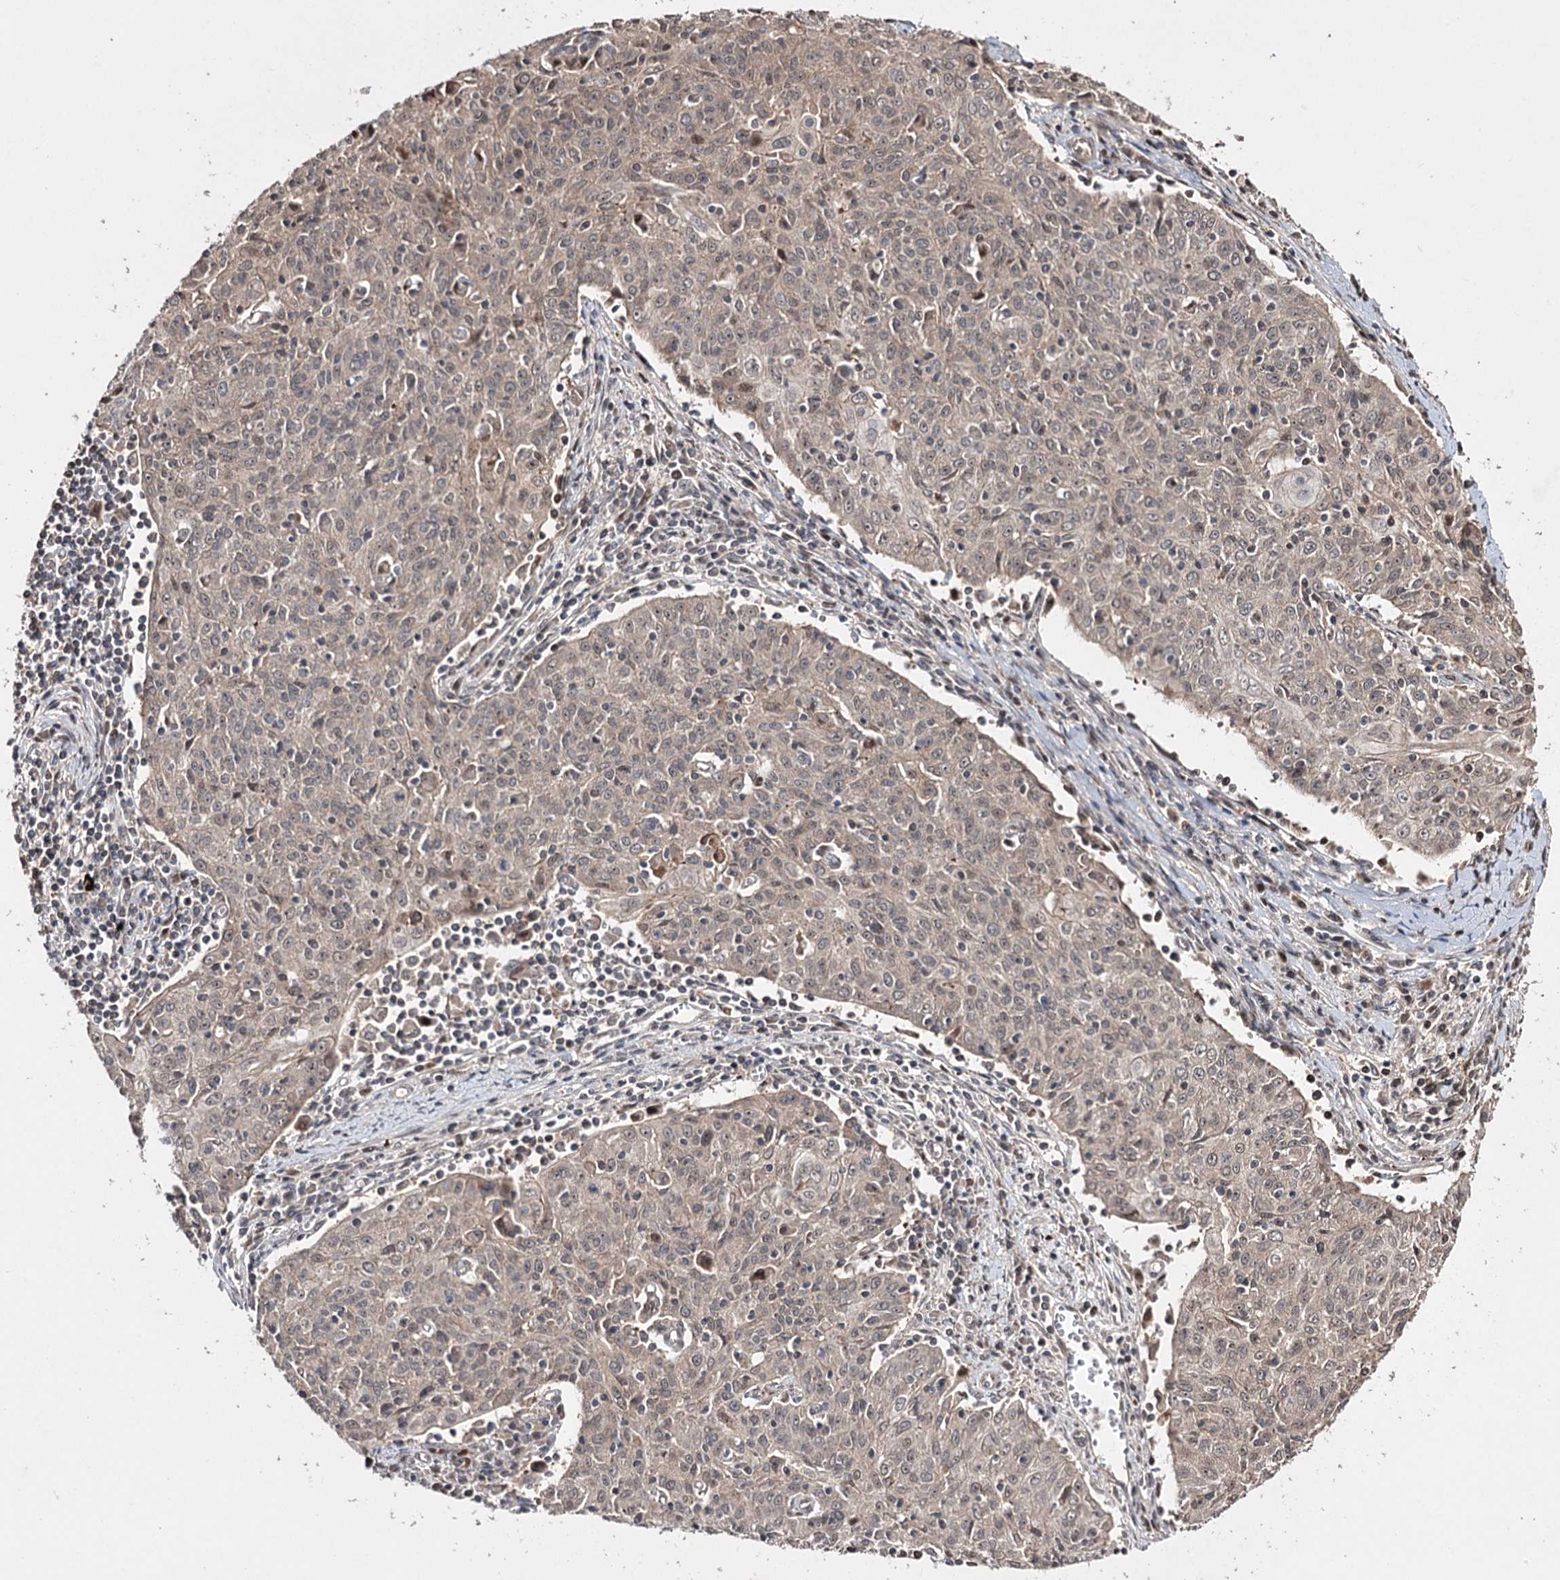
{"staining": {"intensity": "weak", "quantity": "25%-75%", "location": "cytoplasmic/membranous"}, "tissue": "cervical cancer", "cell_type": "Tumor cells", "image_type": "cancer", "snomed": [{"axis": "morphology", "description": "Squamous cell carcinoma, NOS"}, {"axis": "topography", "description": "Cervix"}], "caption": "Protein staining of cervical squamous cell carcinoma tissue shows weak cytoplasmic/membranous staining in about 25%-75% of tumor cells.", "gene": "CPNE8", "patient": {"sex": "female", "age": 48}}